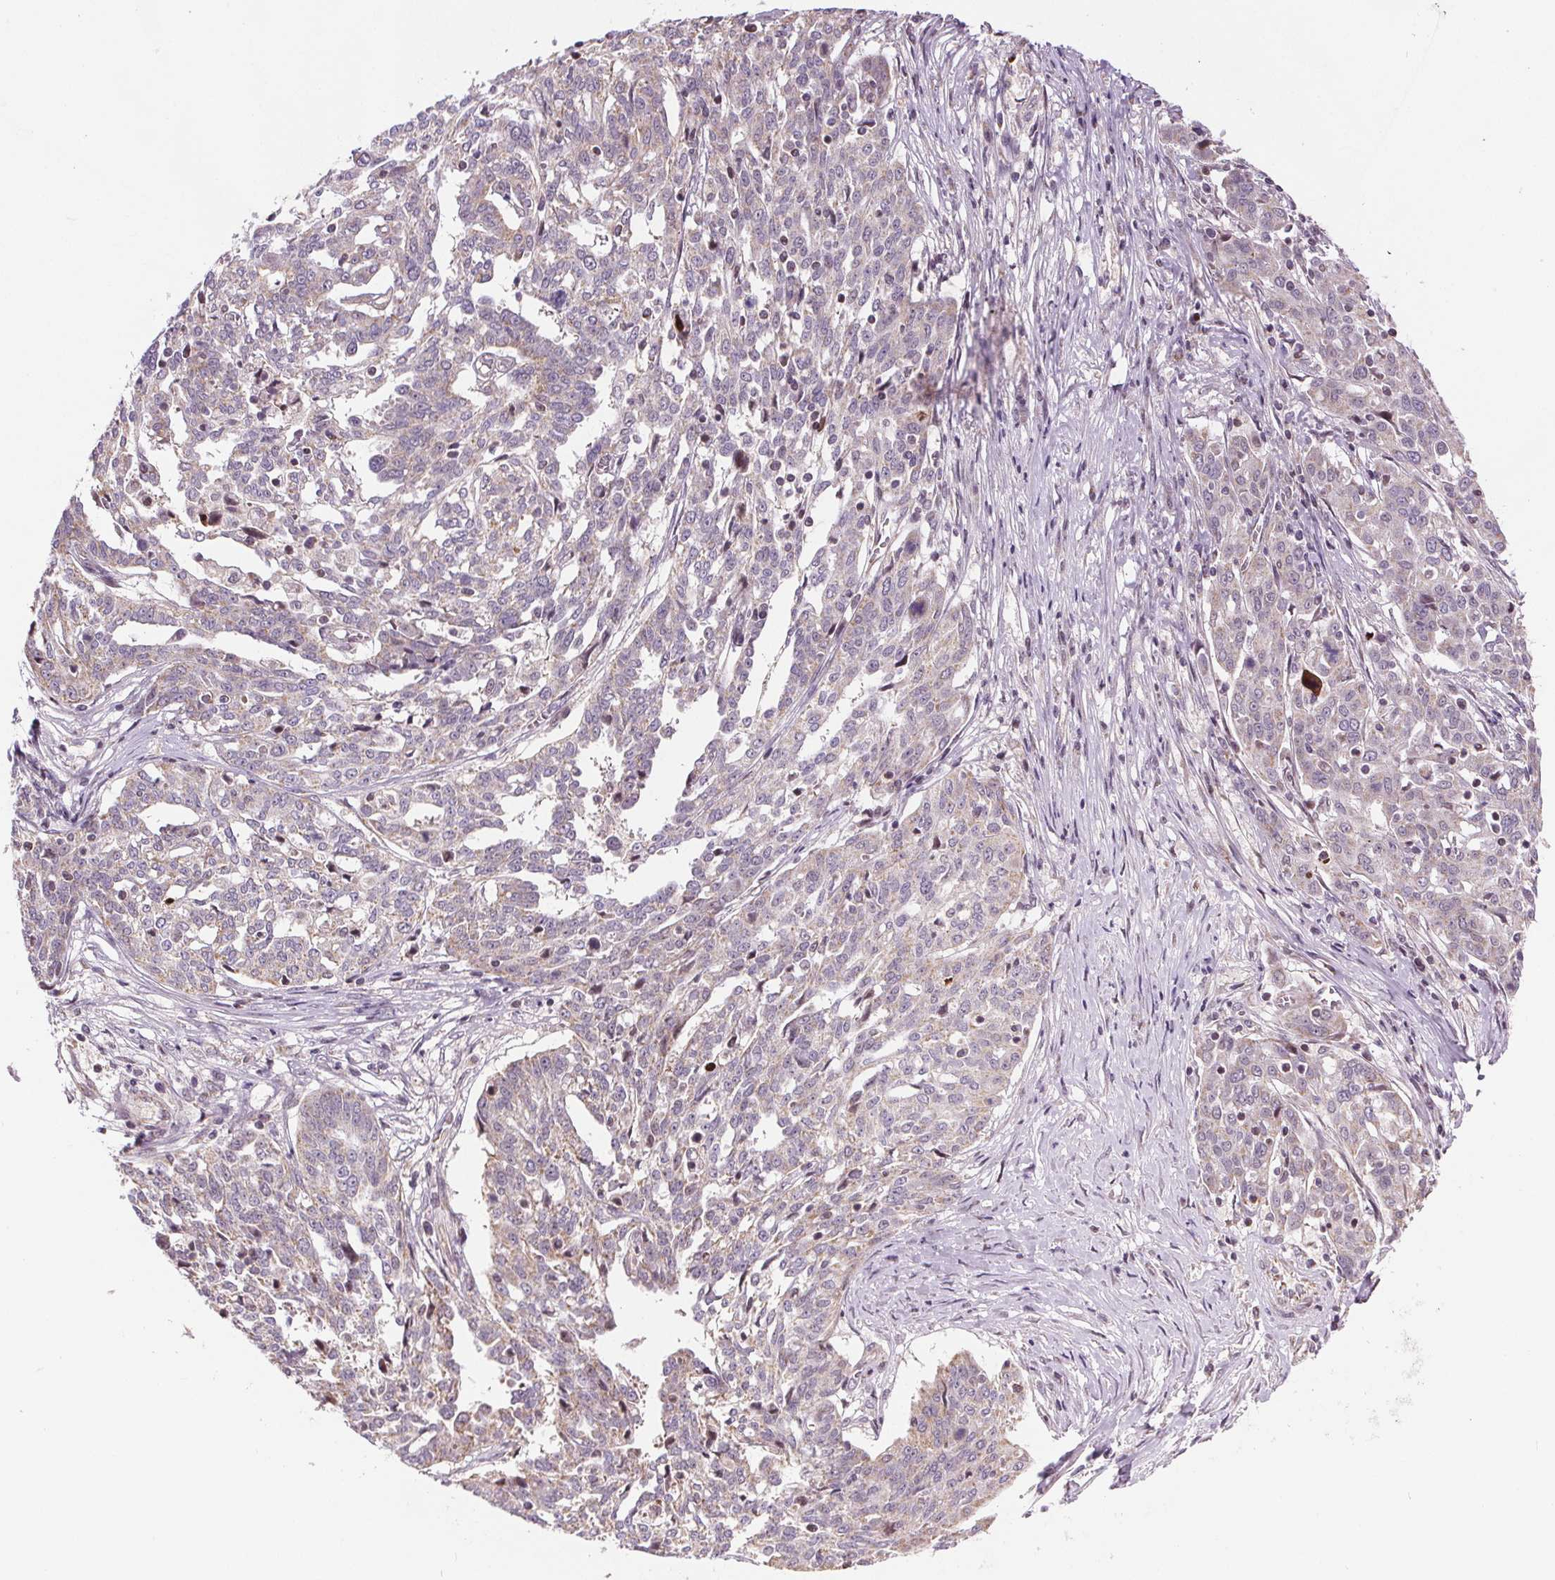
{"staining": {"intensity": "weak", "quantity": "<25%", "location": "cytoplasmic/membranous"}, "tissue": "ovarian cancer", "cell_type": "Tumor cells", "image_type": "cancer", "snomed": [{"axis": "morphology", "description": "Cystadenocarcinoma, serous, NOS"}, {"axis": "topography", "description": "Ovary"}], "caption": "Serous cystadenocarcinoma (ovarian) stained for a protein using IHC shows no positivity tumor cells.", "gene": "SUCLA2", "patient": {"sex": "female", "age": 67}}